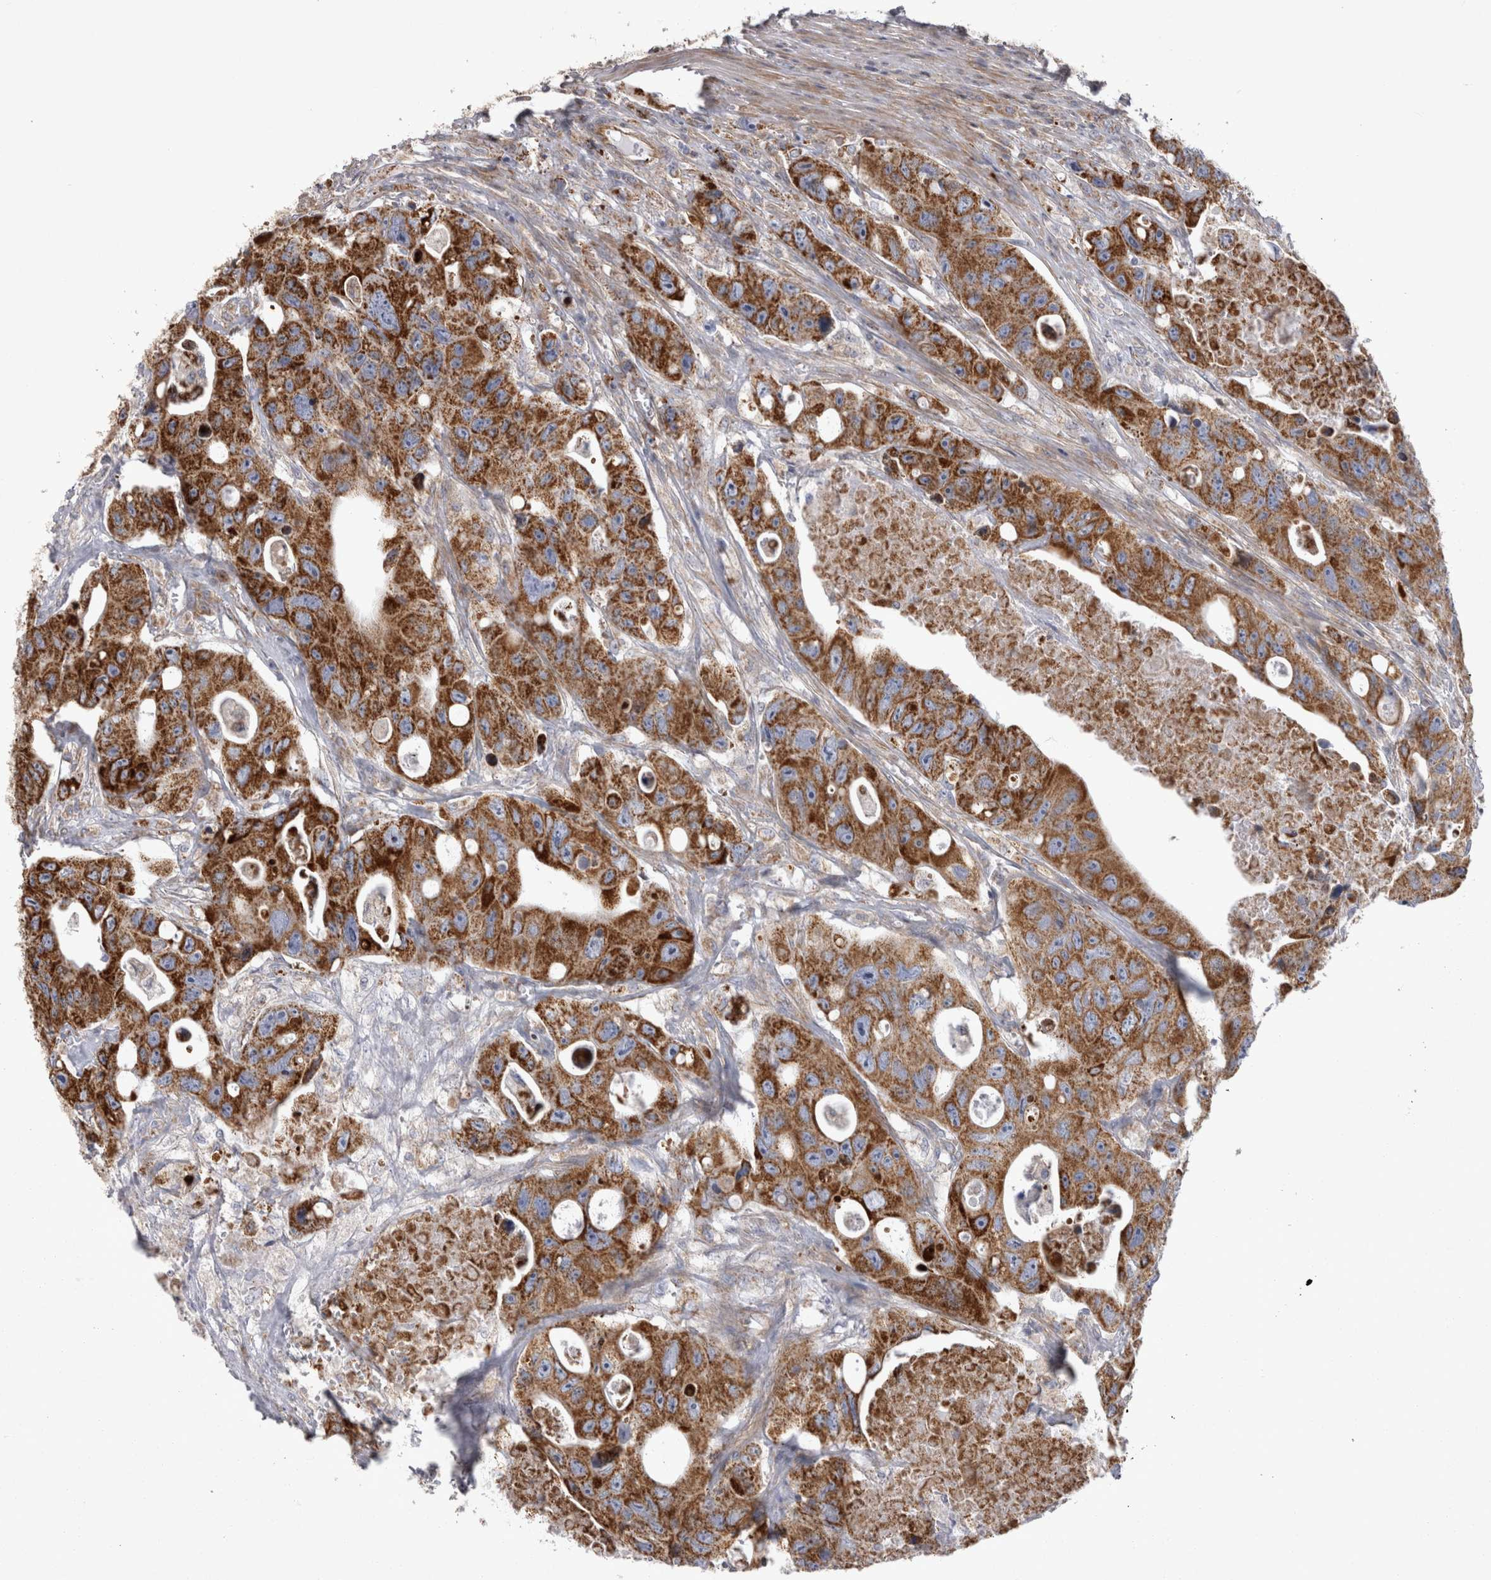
{"staining": {"intensity": "strong", "quantity": ">75%", "location": "cytoplasmic/membranous"}, "tissue": "colorectal cancer", "cell_type": "Tumor cells", "image_type": "cancer", "snomed": [{"axis": "morphology", "description": "Adenocarcinoma, NOS"}, {"axis": "topography", "description": "Colon"}], "caption": "A brown stain labels strong cytoplasmic/membranous positivity of a protein in colorectal cancer tumor cells. The protein is stained brown, and the nuclei are stained in blue (DAB IHC with brightfield microscopy, high magnification).", "gene": "TSPOAP1", "patient": {"sex": "female", "age": 46}}